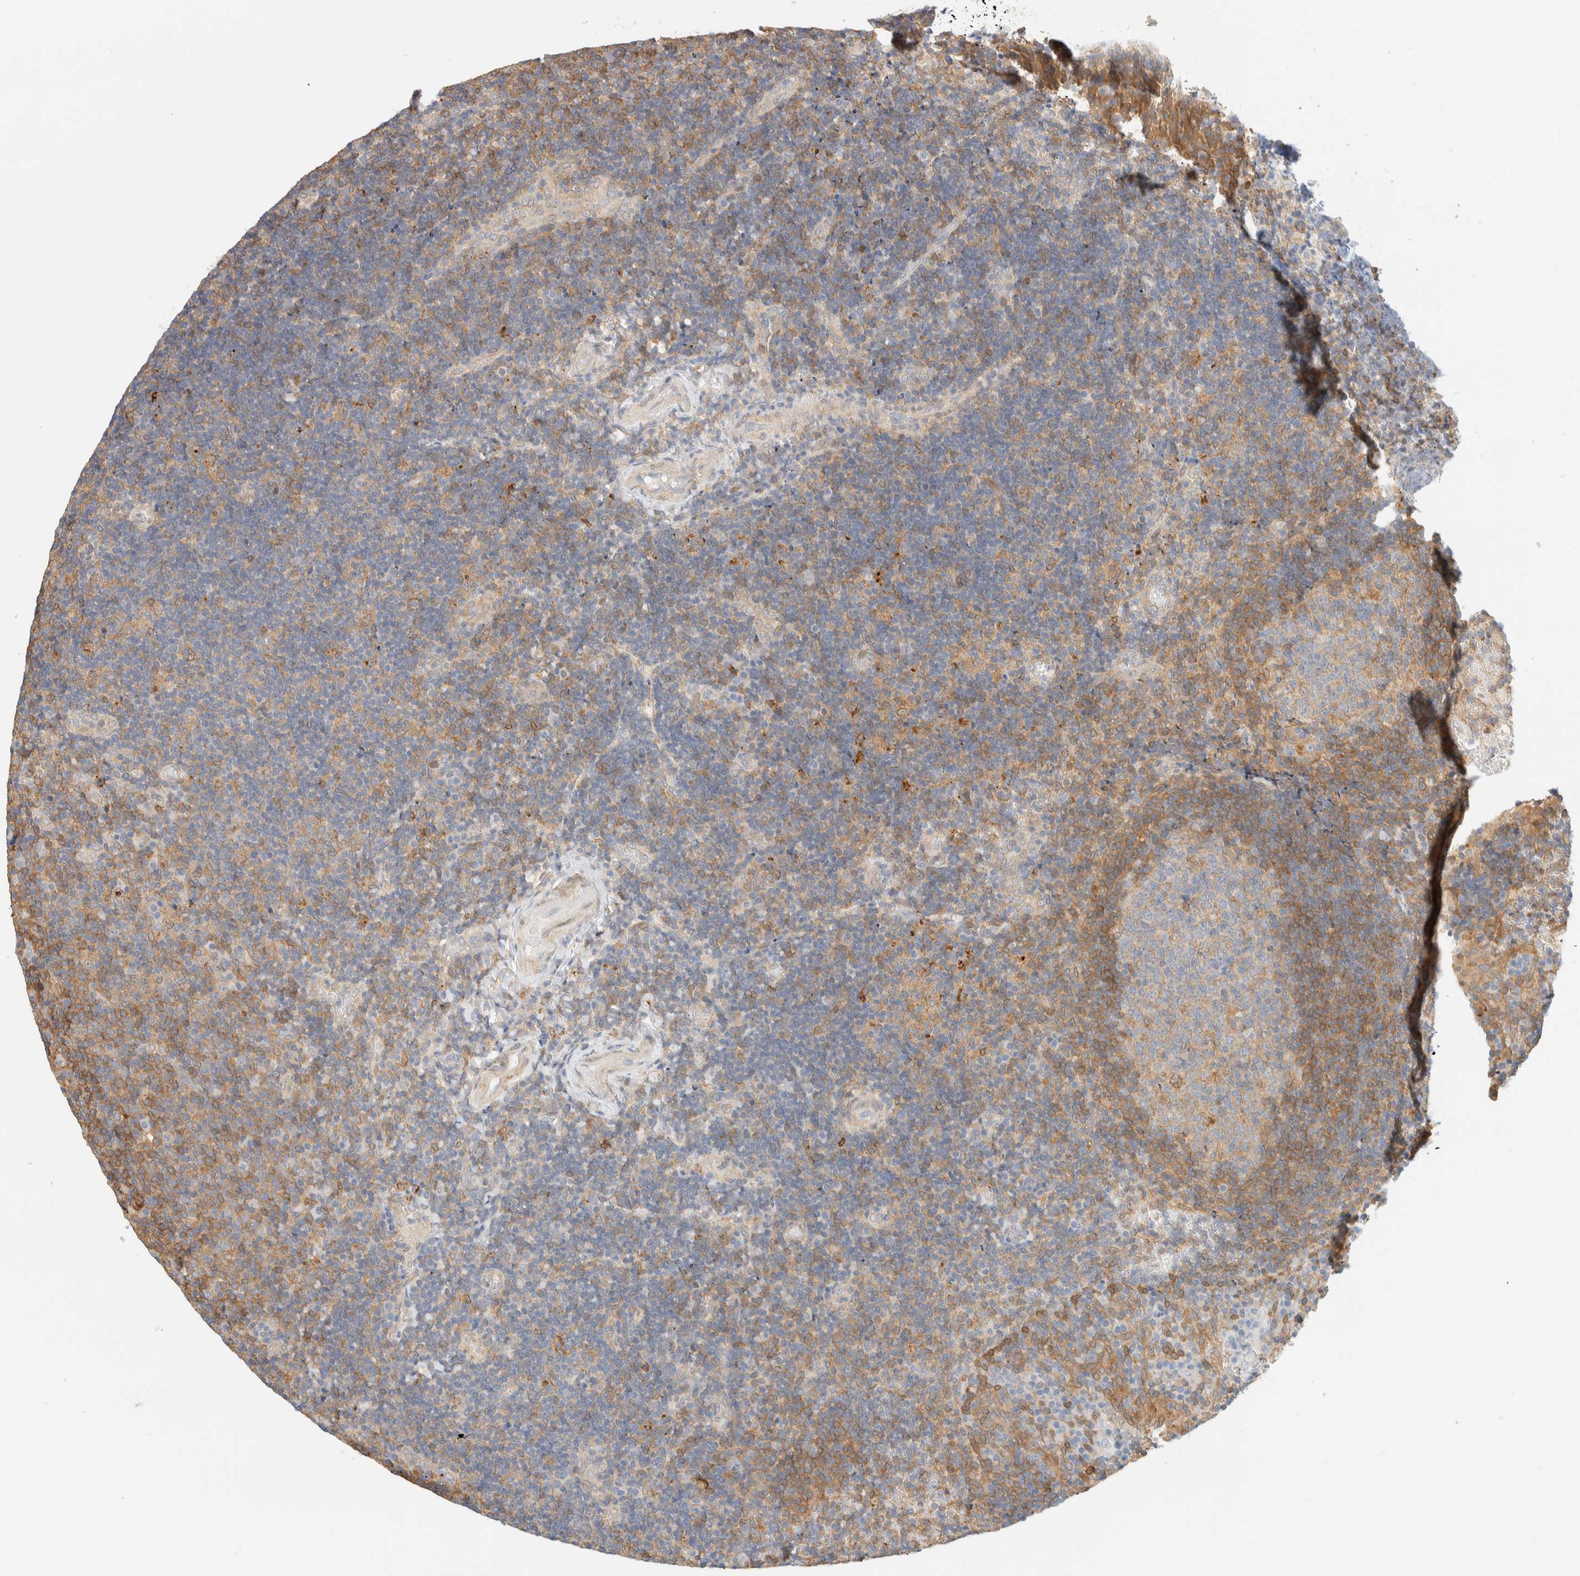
{"staining": {"intensity": "moderate", "quantity": "<25%", "location": "cytoplasmic/membranous"}, "tissue": "lymphoma", "cell_type": "Tumor cells", "image_type": "cancer", "snomed": [{"axis": "morphology", "description": "Malignant lymphoma, non-Hodgkin's type, High grade"}, {"axis": "topography", "description": "Tonsil"}], "caption": "Lymphoma stained for a protein demonstrates moderate cytoplasmic/membranous positivity in tumor cells.", "gene": "NT5C", "patient": {"sex": "female", "age": 36}}